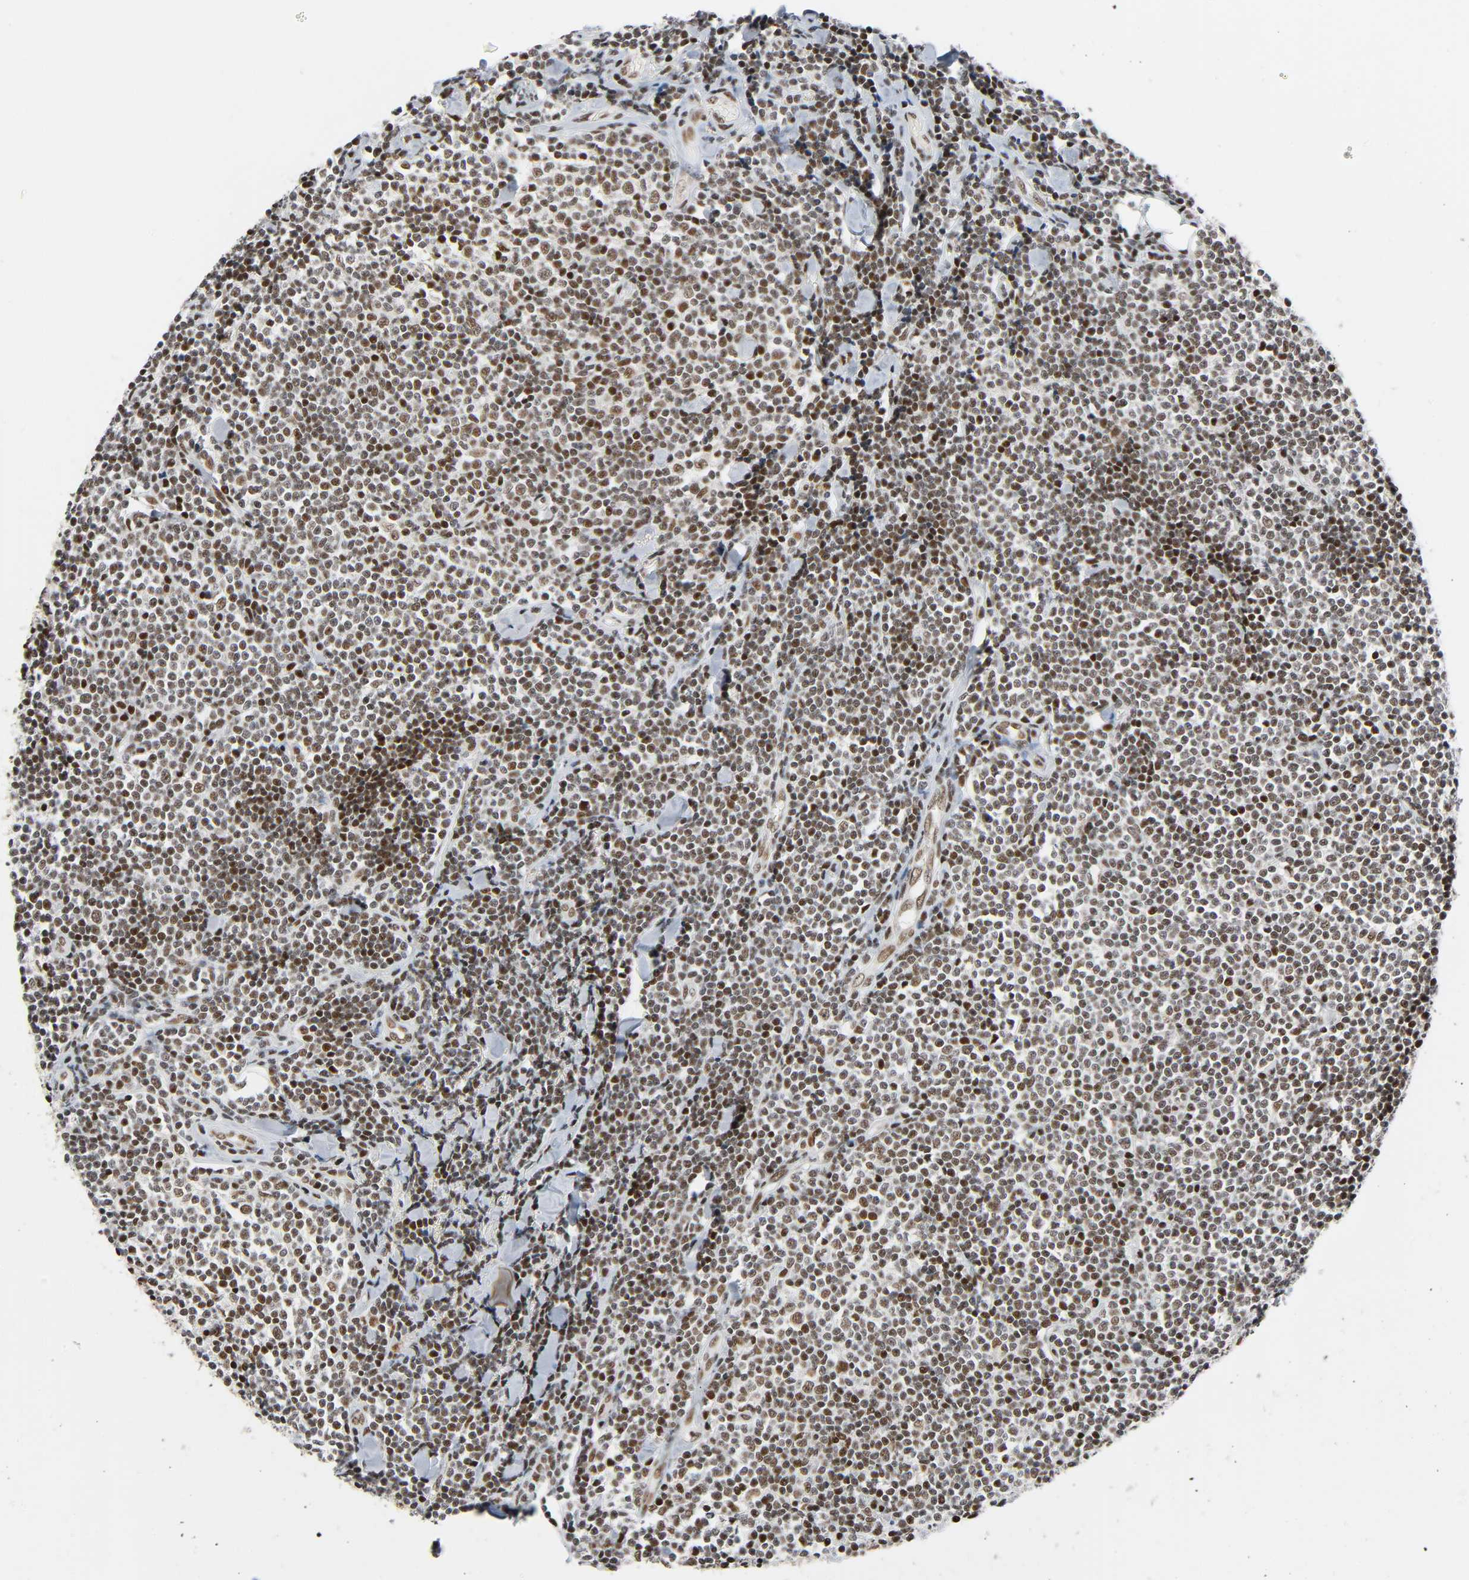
{"staining": {"intensity": "strong", "quantity": ">75%", "location": "nuclear"}, "tissue": "lymphoma", "cell_type": "Tumor cells", "image_type": "cancer", "snomed": [{"axis": "morphology", "description": "Malignant lymphoma, non-Hodgkin's type, Low grade"}, {"axis": "topography", "description": "Soft tissue"}], "caption": "Protein staining of low-grade malignant lymphoma, non-Hodgkin's type tissue displays strong nuclear positivity in approximately >75% of tumor cells.", "gene": "CDK9", "patient": {"sex": "male", "age": 92}}